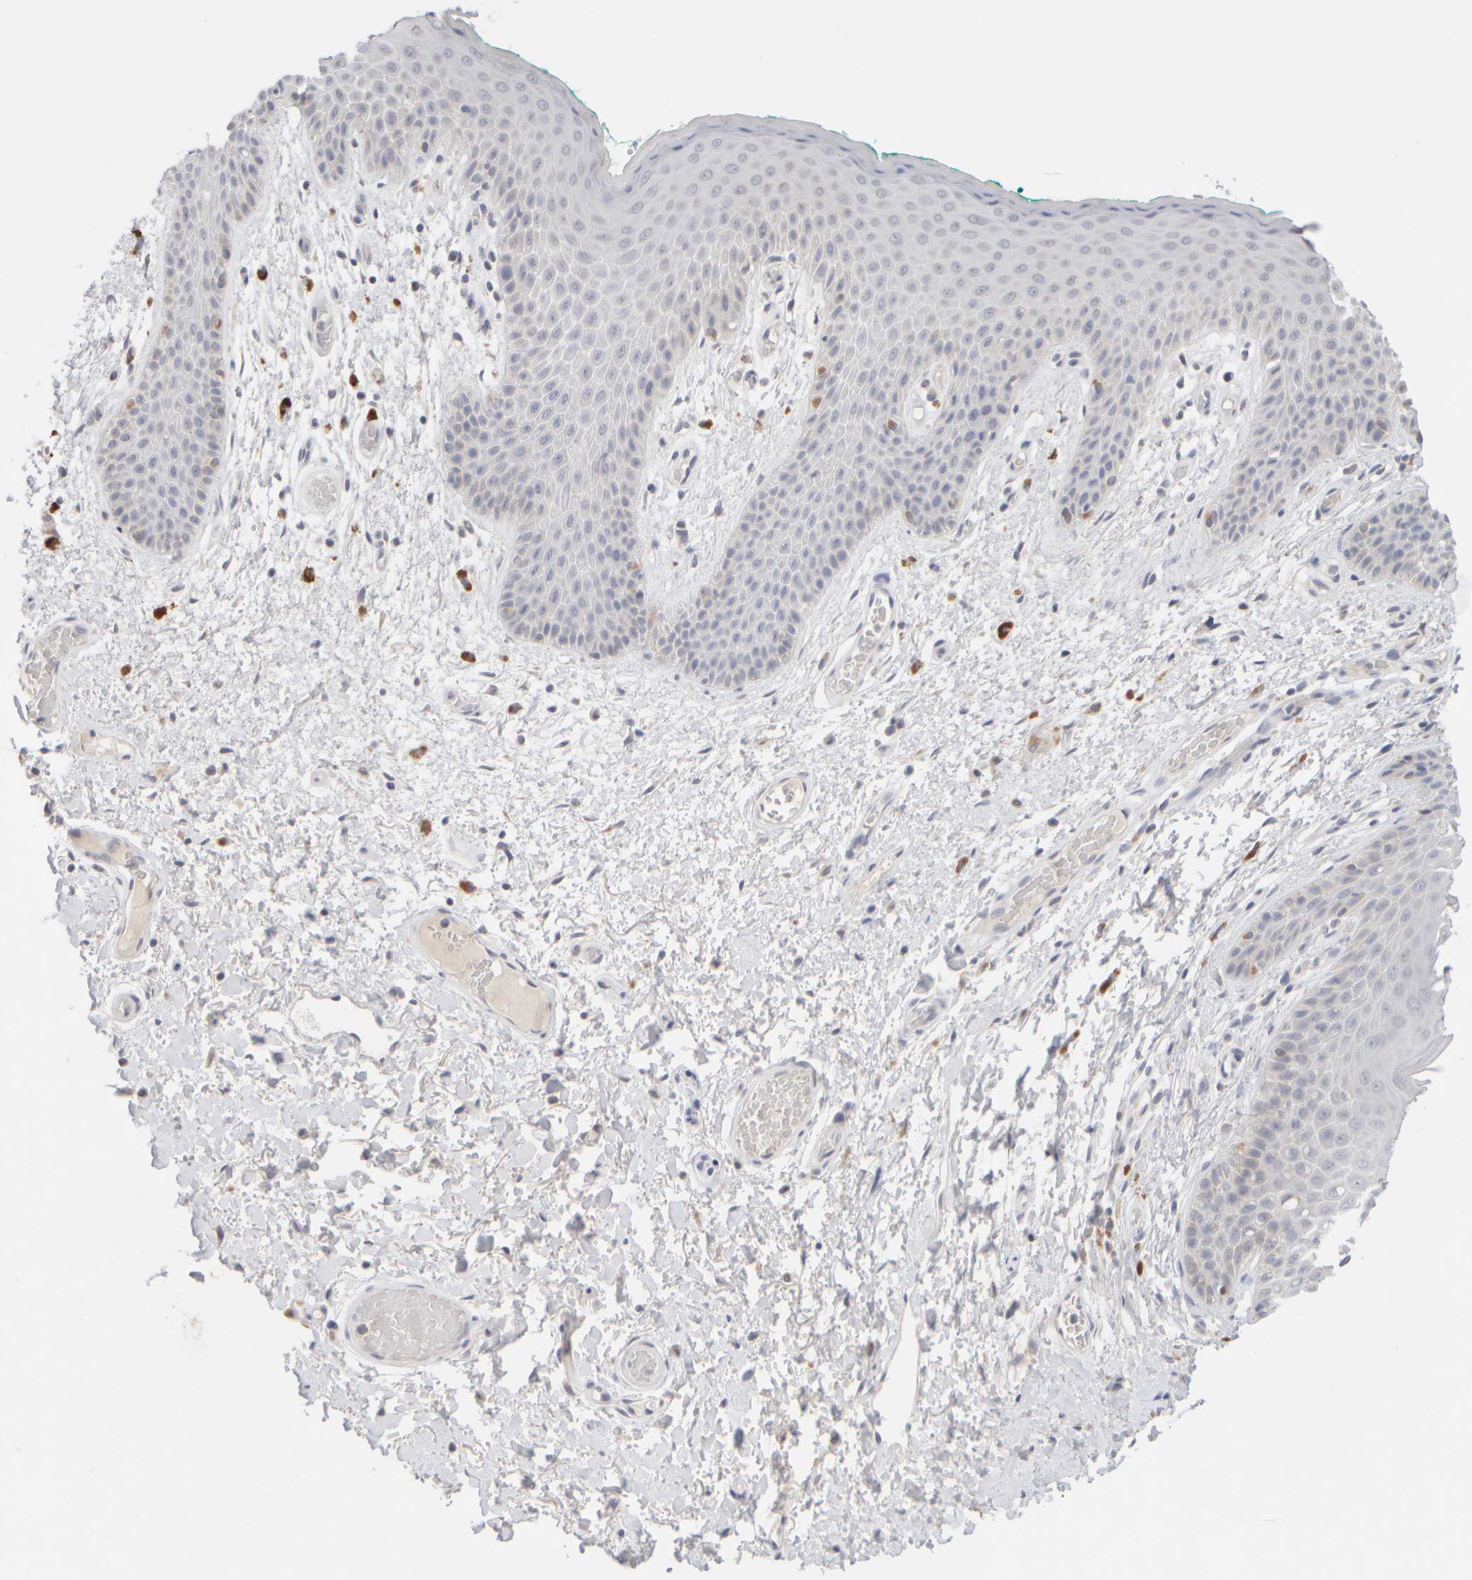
{"staining": {"intensity": "weak", "quantity": "<25%", "location": "cytoplasmic/membranous"}, "tissue": "skin", "cell_type": "Epidermal cells", "image_type": "normal", "snomed": [{"axis": "morphology", "description": "Normal tissue, NOS"}, {"axis": "topography", "description": "Anal"}], "caption": "Immunohistochemistry photomicrograph of normal skin: skin stained with DAB reveals no significant protein positivity in epidermal cells. (DAB (3,3'-diaminobenzidine) IHC with hematoxylin counter stain).", "gene": "ZNF112", "patient": {"sex": "male", "age": 74}}